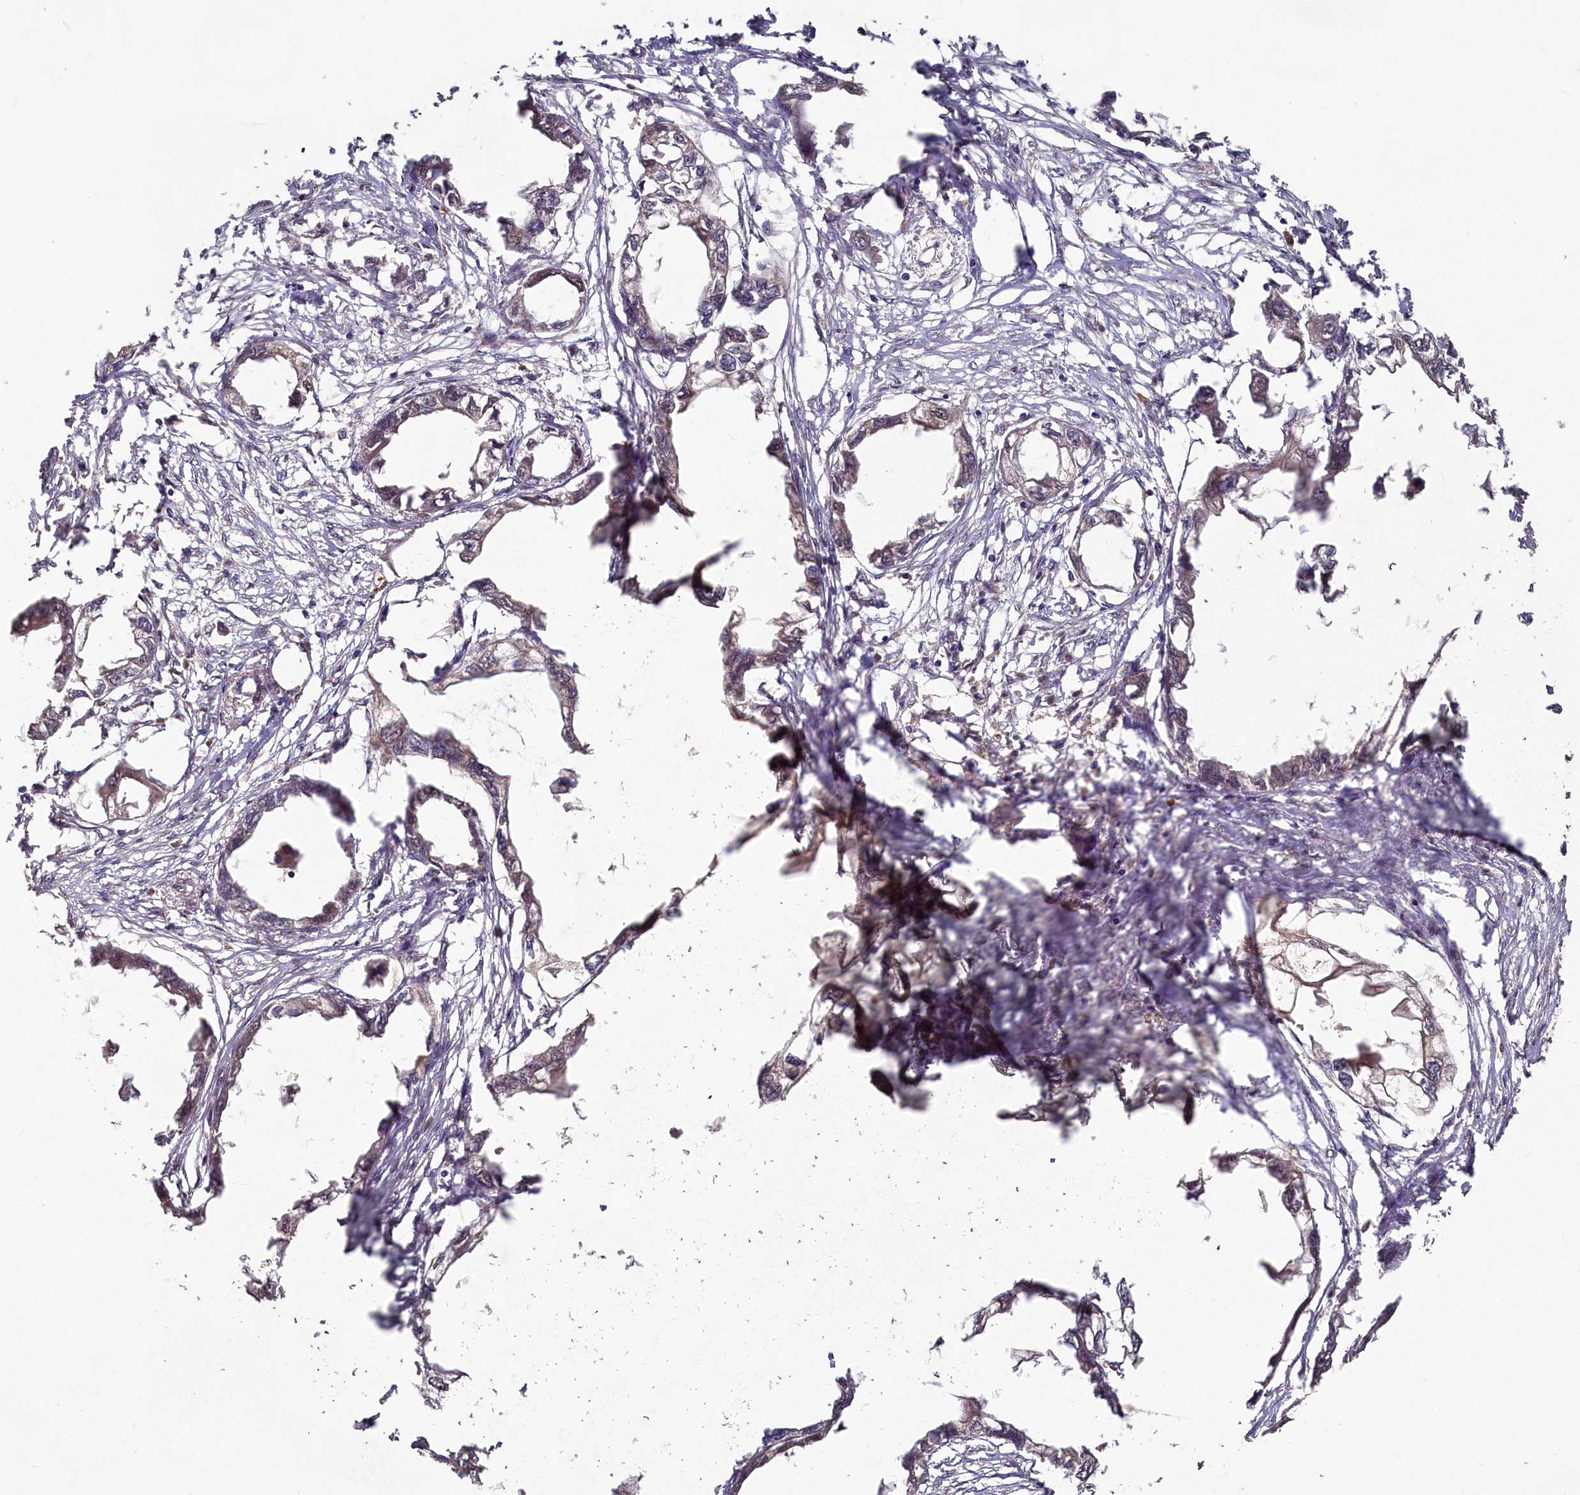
{"staining": {"intensity": "weak", "quantity": "<25%", "location": "cytoplasmic/membranous"}, "tissue": "endometrial cancer", "cell_type": "Tumor cells", "image_type": "cancer", "snomed": [{"axis": "morphology", "description": "Adenocarcinoma, NOS"}, {"axis": "morphology", "description": "Adenocarcinoma, metastatic, NOS"}, {"axis": "topography", "description": "Adipose tissue"}, {"axis": "topography", "description": "Endometrium"}], "caption": "IHC of endometrial cancer (metastatic adenocarcinoma) displays no expression in tumor cells.", "gene": "HERC3", "patient": {"sex": "female", "age": 67}}